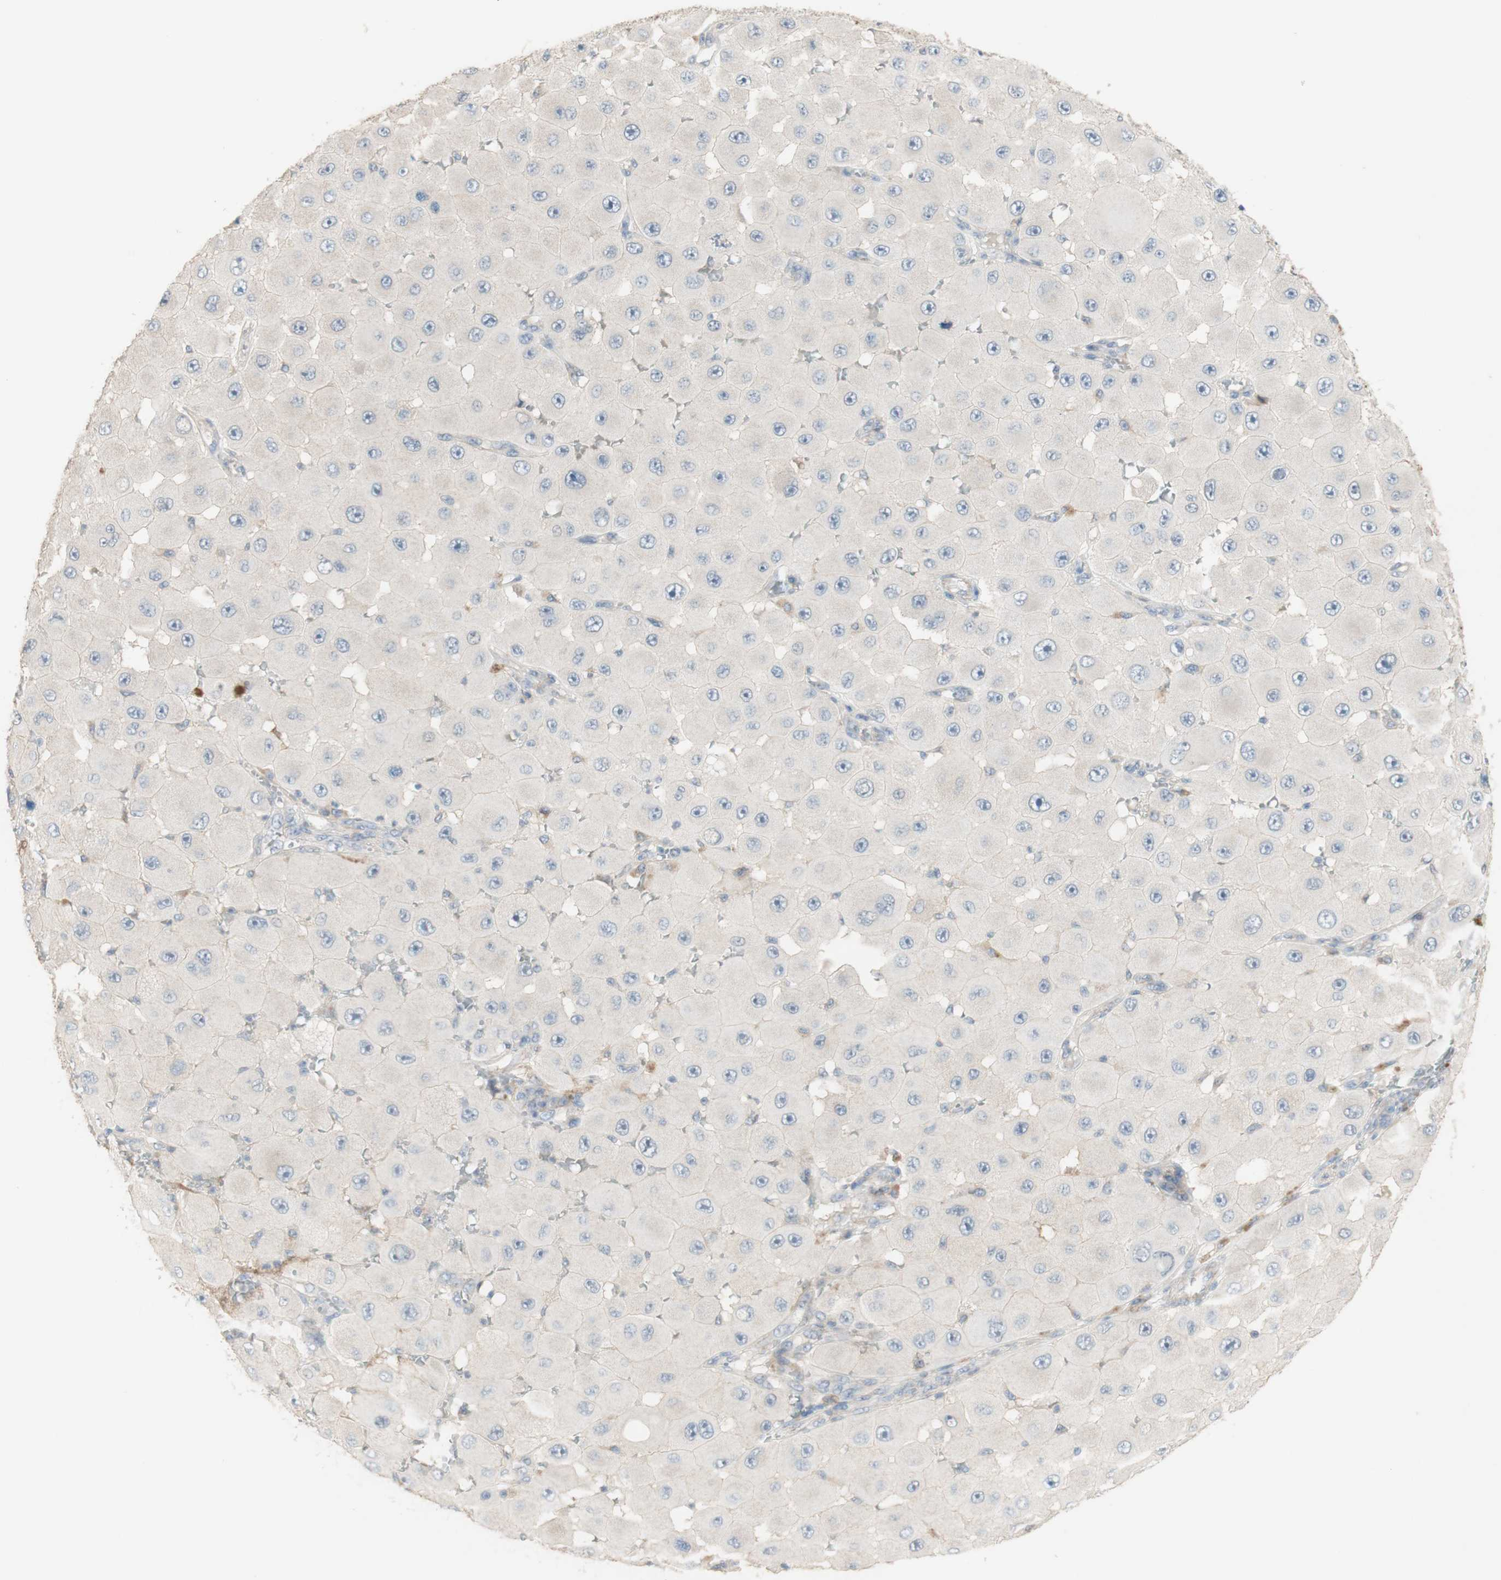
{"staining": {"intensity": "negative", "quantity": "none", "location": "none"}, "tissue": "melanoma", "cell_type": "Tumor cells", "image_type": "cancer", "snomed": [{"axis": "morphology", "description": "Malignant melanoma, NOS"}, {"axis": "topography", "description": "Skin"}], "caption": "Malignant melanoma was stained to show a protein in brown. There is no significant positivity in tumor cells.", "gene": "MANEA", "patient": {"sex": "female", "age": 81}}